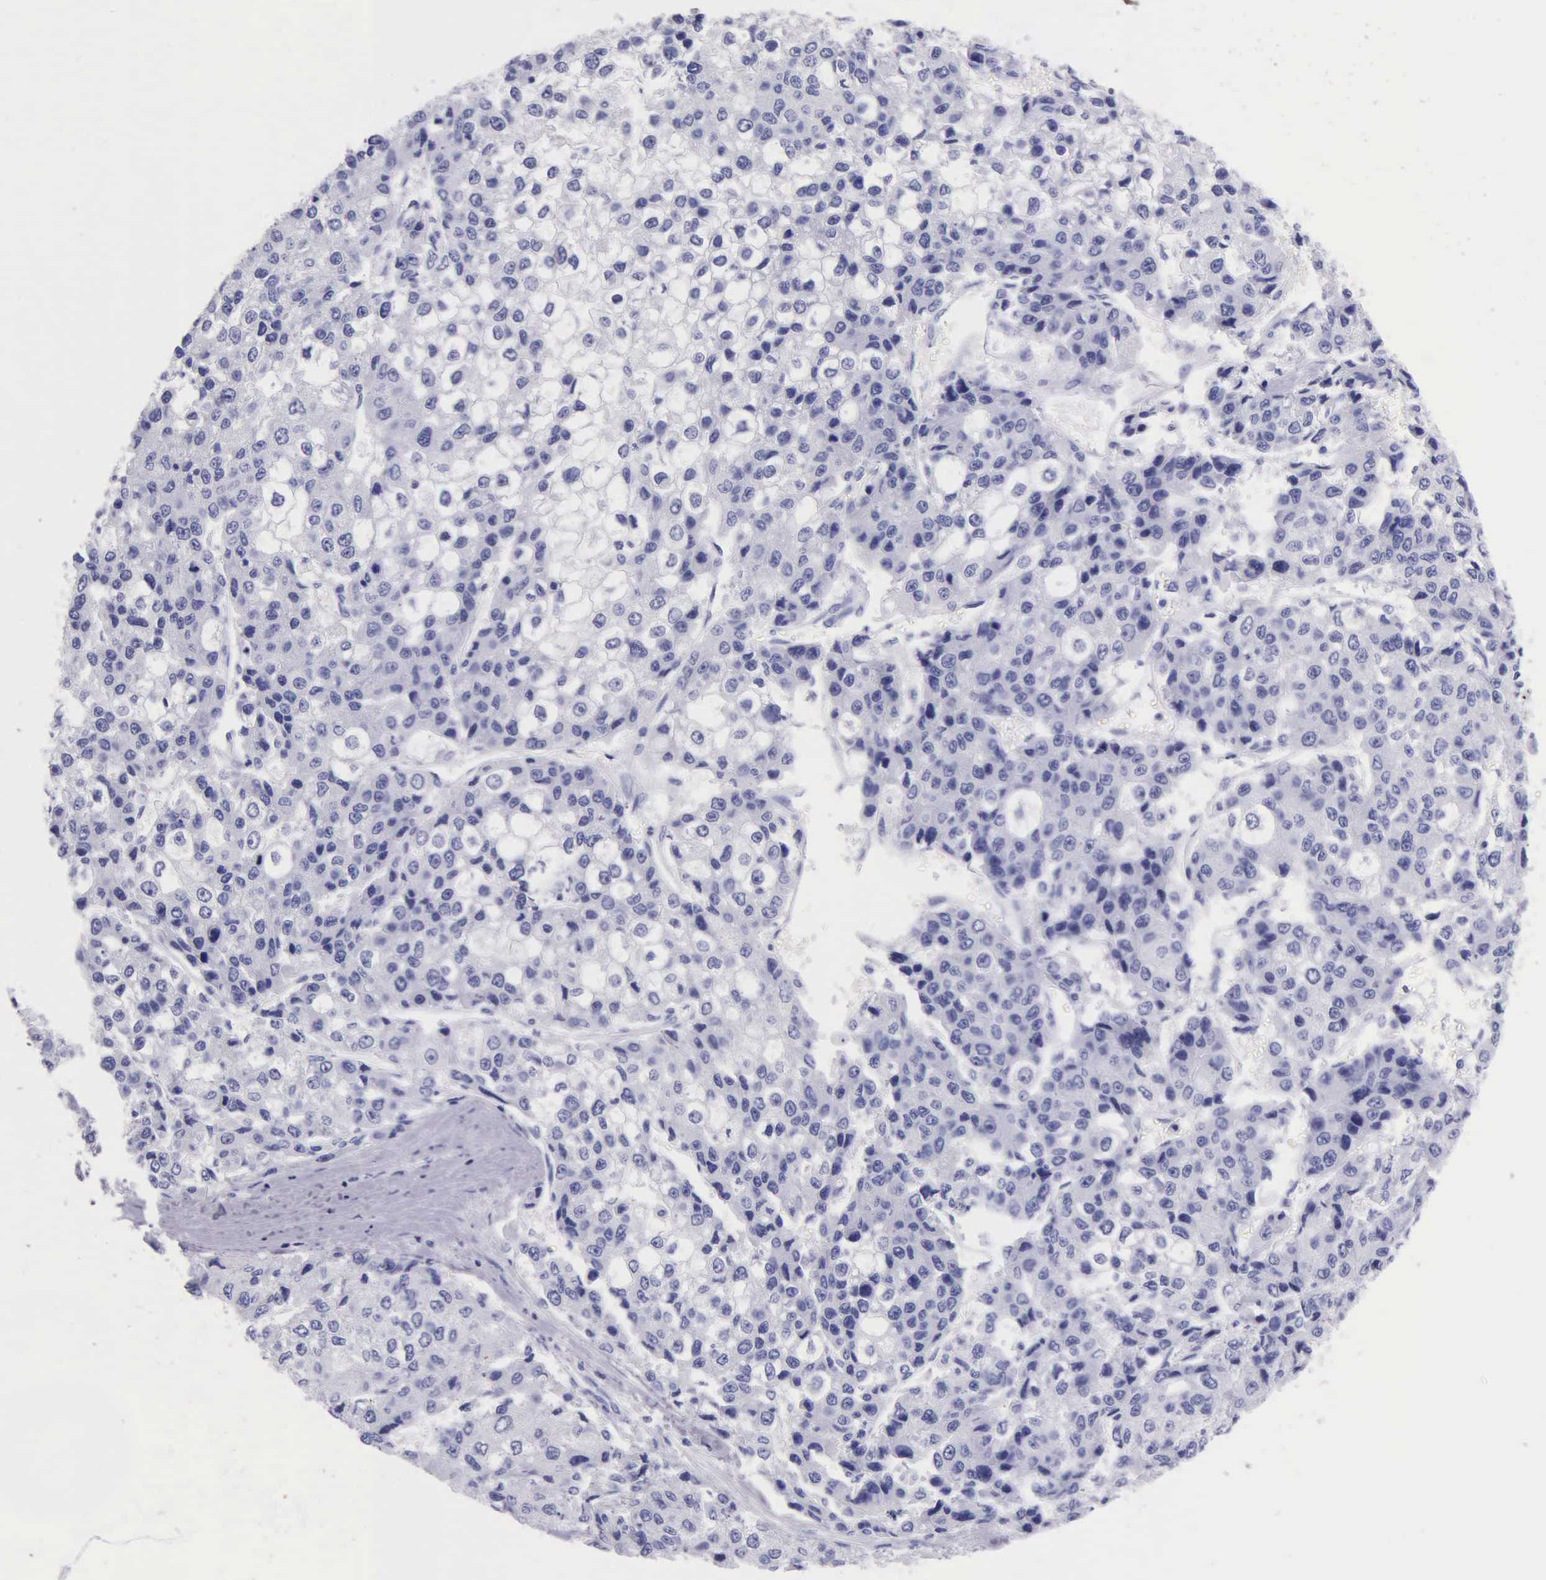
{"staining": {"intensity": "negative", "quantity": "none", "location": "none"}, "tissue": "liver cancer", "cell_type": "Tumor cells", "image_type": "cancer", "snomed": [{"axis": "morphology", "description": "Carcinoma, Hepatocellular, NOS"}, {"axis": "topography", "description": "Liver"}], "caption": "Liver cancer was stained to show a protein in brown. There is no significant positivity in tumor cells.", "gene": "KLK3", "patient": {"sex": "female", "age": 66}}